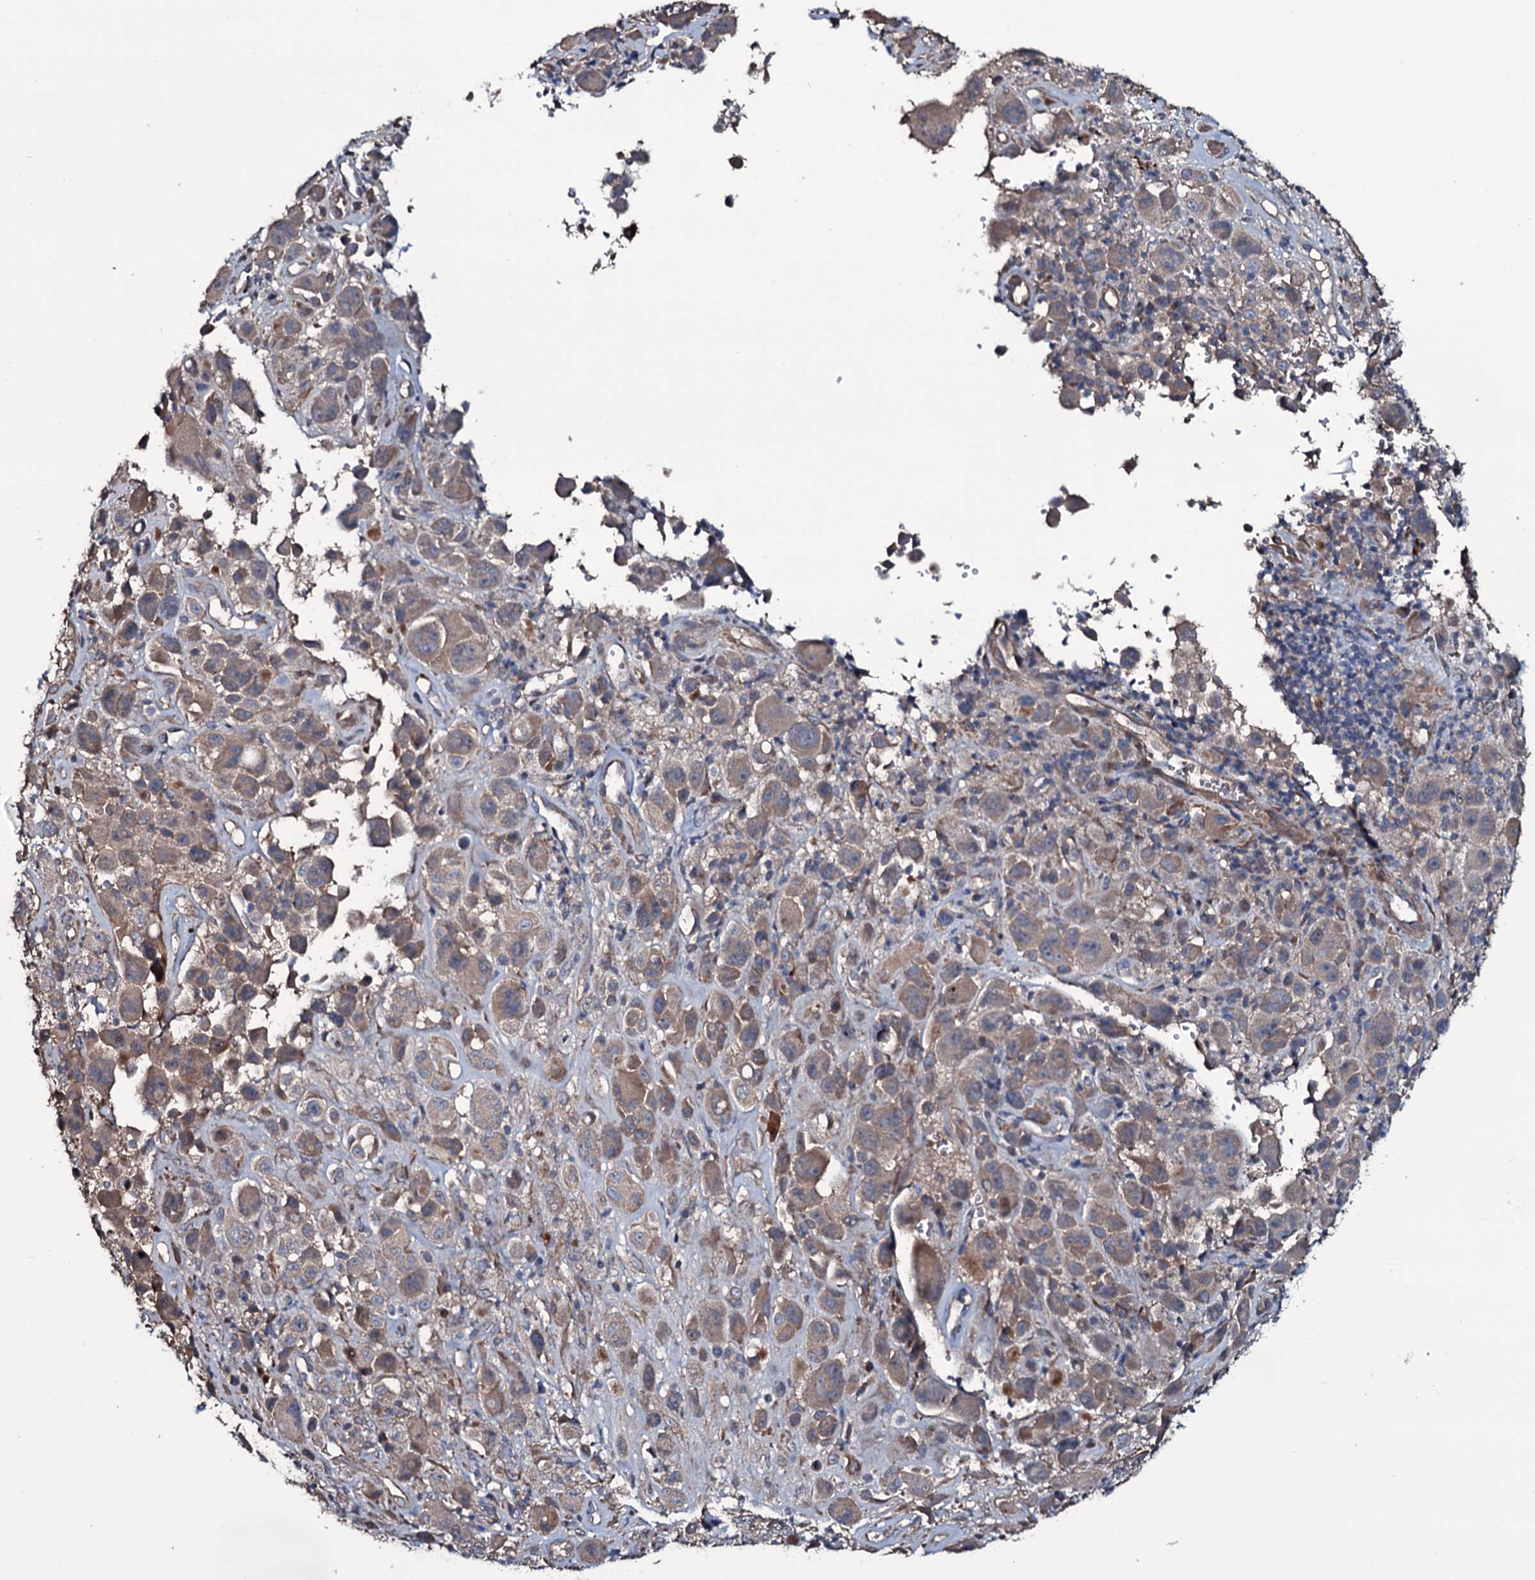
{"staining": {"intensity": "moderate", "quantity": "<25%", "location": "cytoplasmic/membranous"}, "tissue": "melanoma", "cell_type": "Tumor cells", "image_type": "cancer", "snomed": [{"axis": "morphology", "description": "Malignant melanoma, NOS"}, {"axis": "topography", "description": "Skin of trunk"}], "caption": "Moderate cytoplasmic/membranous positivity for a protein is identified in about <25% of tumor cells of malignant melanoma using IHC.", "gene": "WIPF3", "patient": {"sex": "male", "age": 71}}